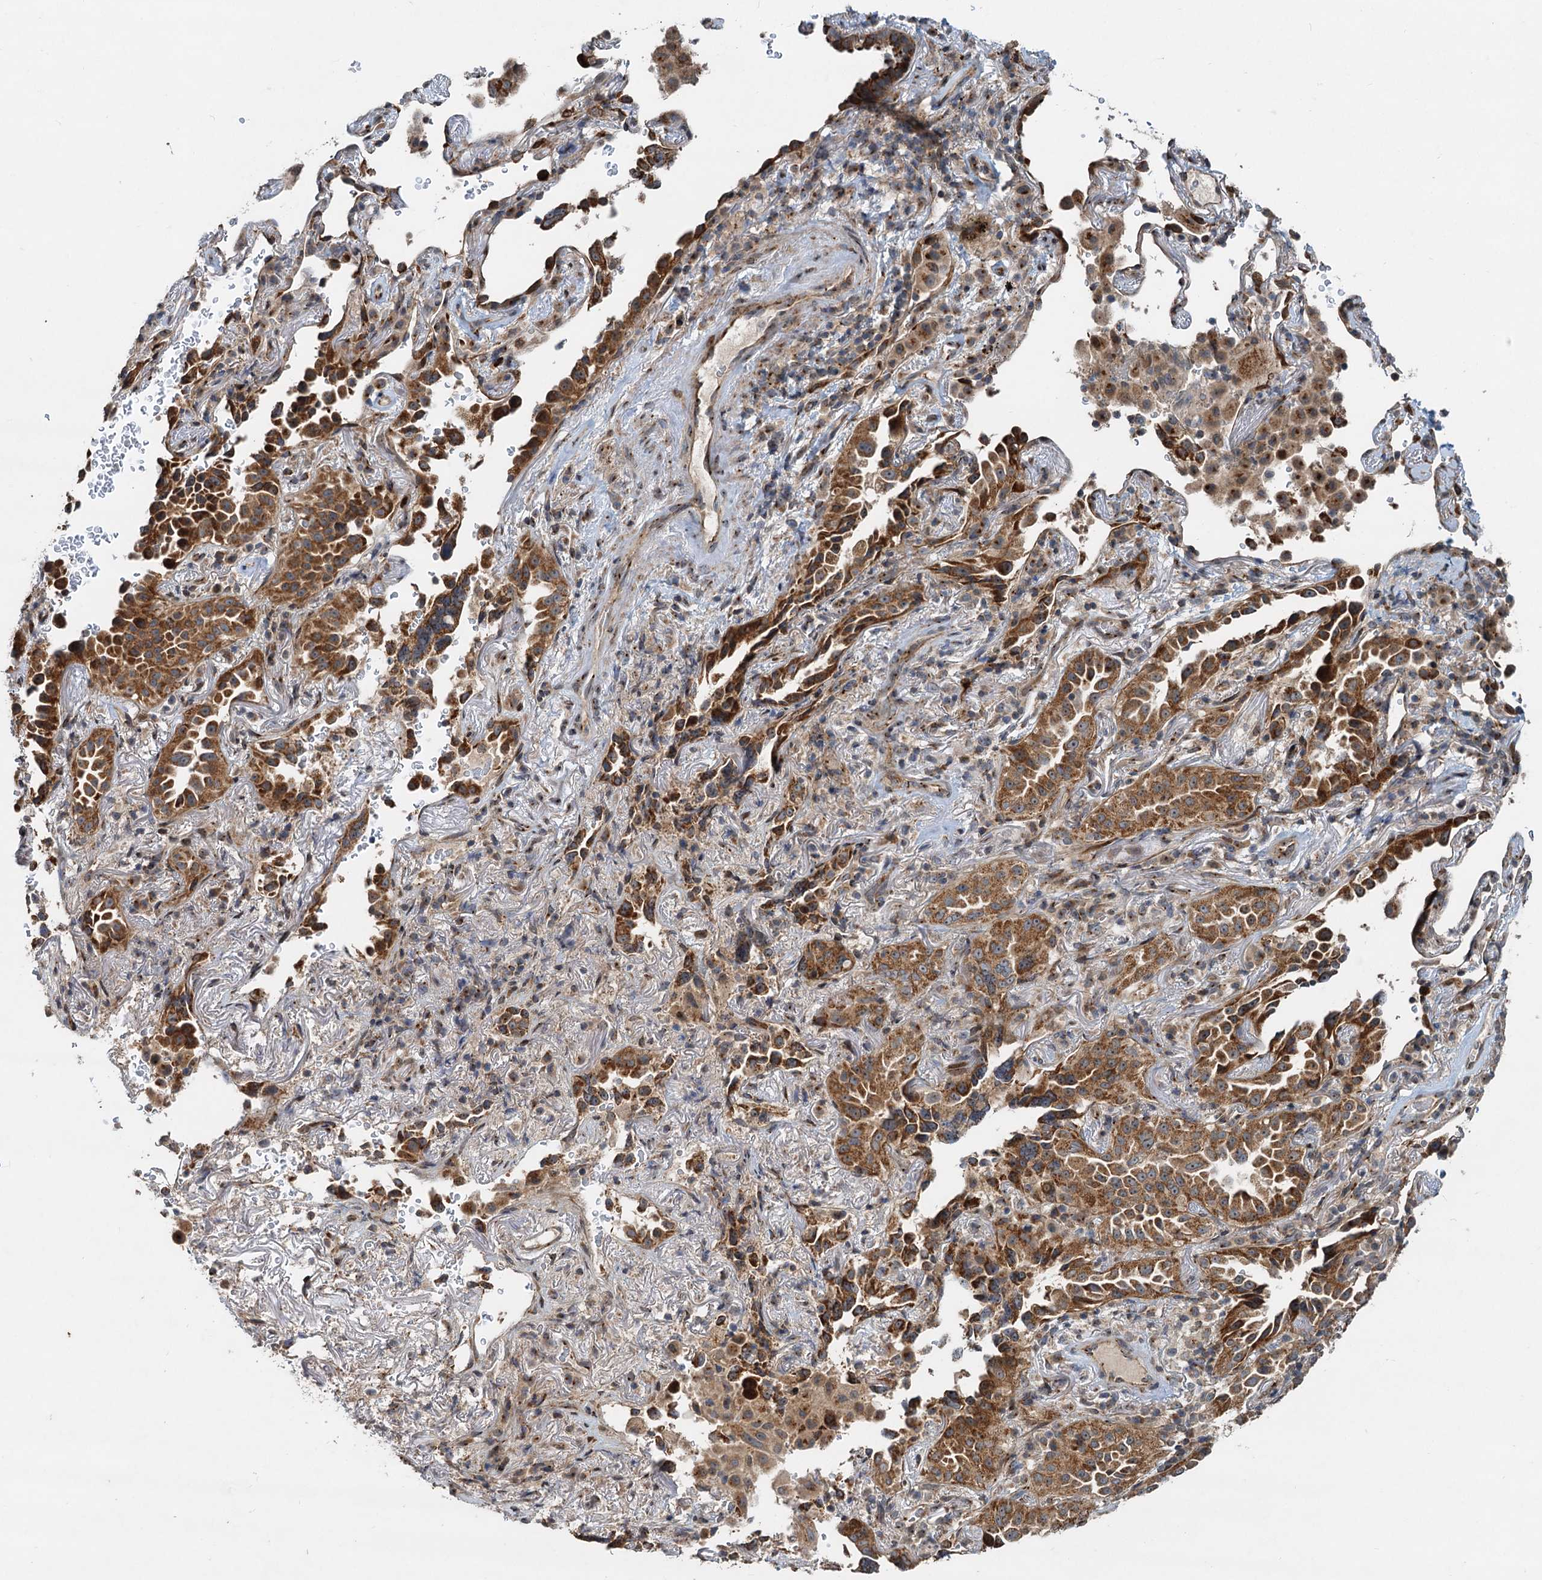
{"staining": {"intensity": "strong", "quantity": ">75%", "location": "cytoplasmic/membranous"}, "tissue": "lung cancer", "cell_type": "Tumor cells", "image_type": "cancer", "snomed": [{"axis": "morphology", "description": "Adenocarcinoma, NOS"}, {"axis": "topography", "description": "Lung"}], "caption": "Immunohistochemistry of human lung adenocarcinoma demonstrates high levels of strong cytoplasmic/membranous expression in about >75% of tumor cells. (Stains: DAB in brown, nuclei in blue, Microscopy: brightfield microscopy at high magnification).", "gene": "CEP68", "patient": {"sex": "female", "age": 69}}